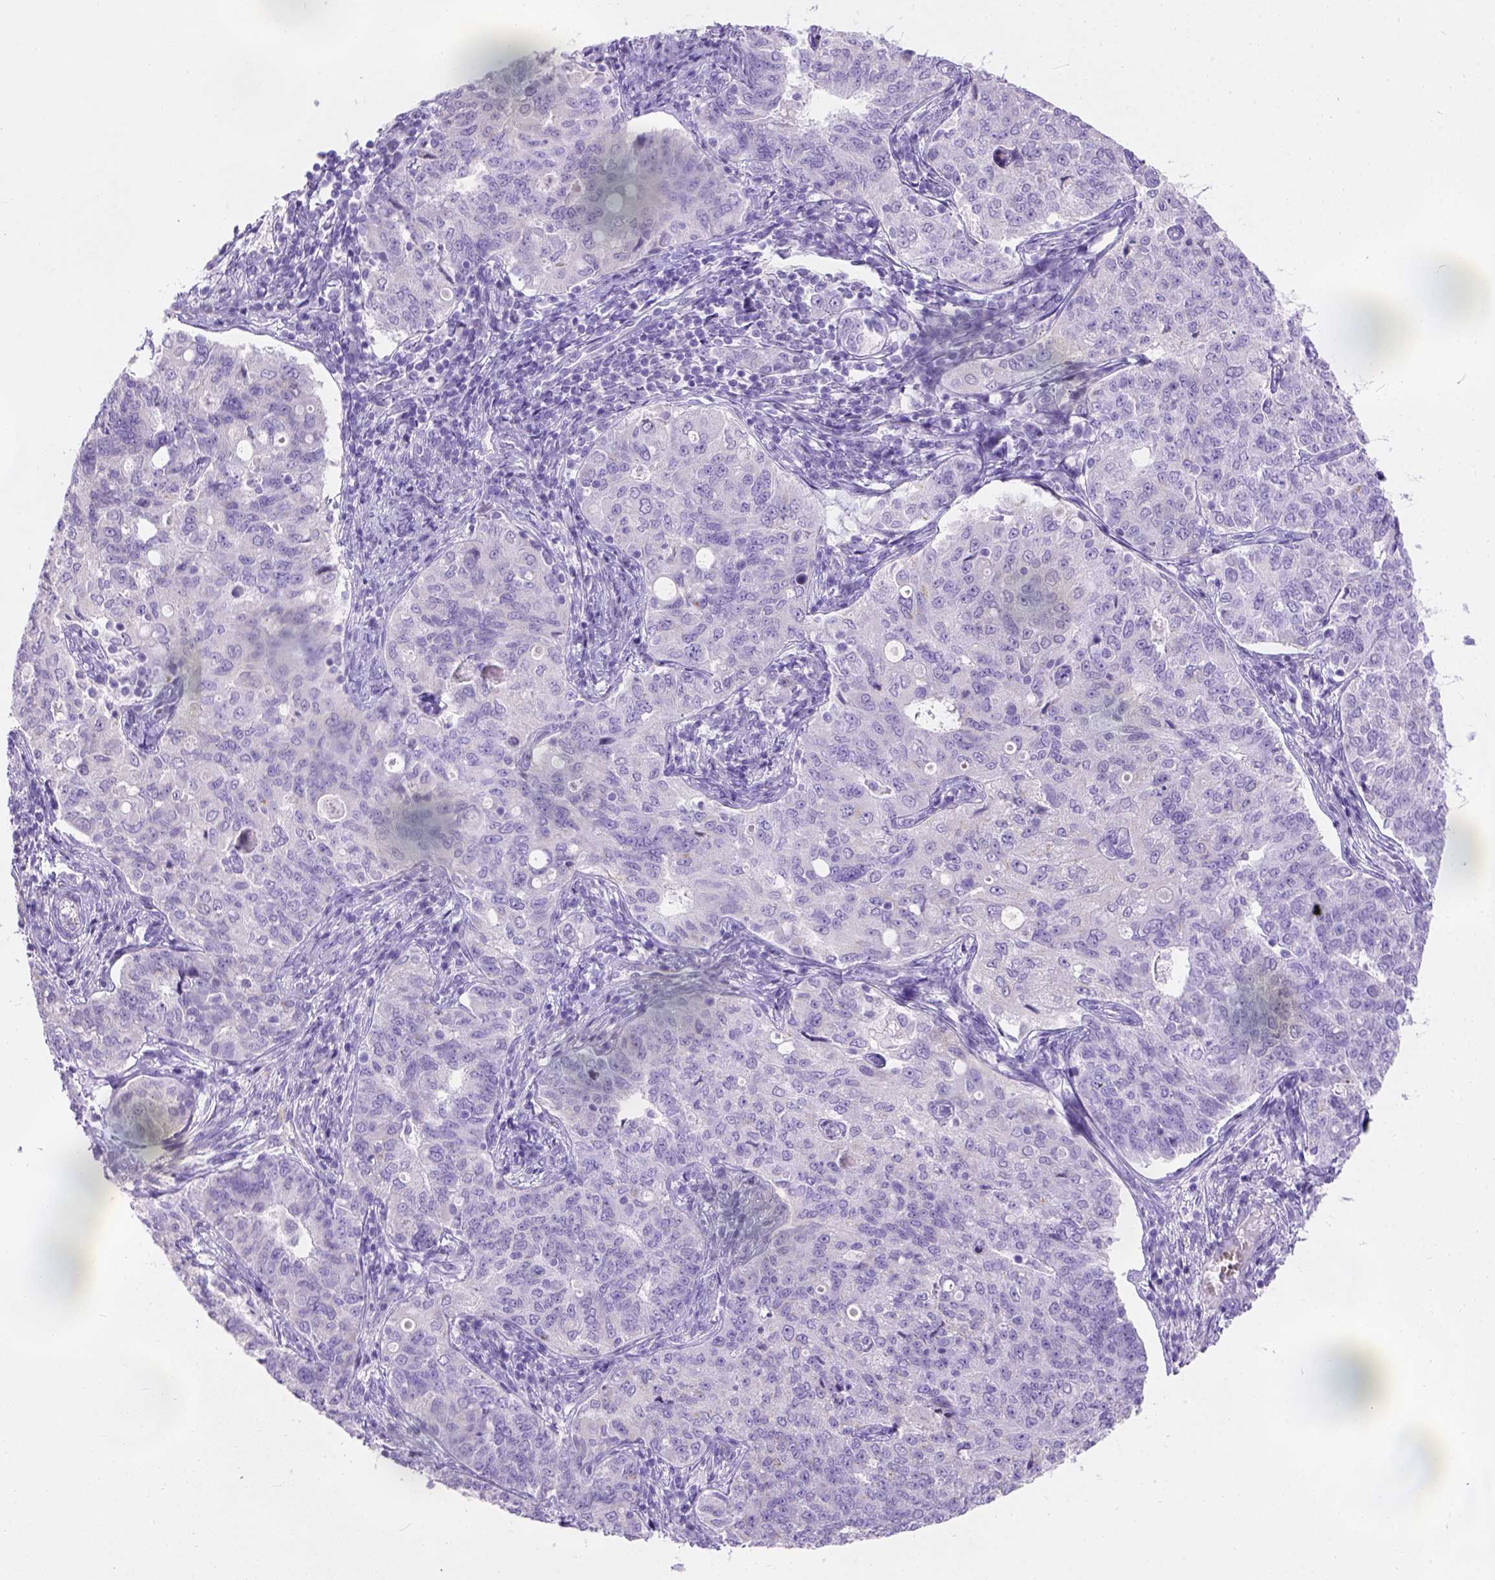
{"staining": {"intensity": "negative", "quantity": "none", "location": "none"}, "tissue": "endometrial cancer", "cell_type": "Tumor cells", "image_type": "cancer", "snomed": [{"axis": "morphology", "description": "Adenocarcinoma, NOS"}, {"axis": "topography", "description": "Endometrium"}], "caption": "This is a histopathology image of immunohistochemistry (IHC) staining of endometrial cancer (adenocarcinoma), which shows no staining in tumor cells.", "gene": "PHF7", "patient": {"sex": "female", "age": 43}}